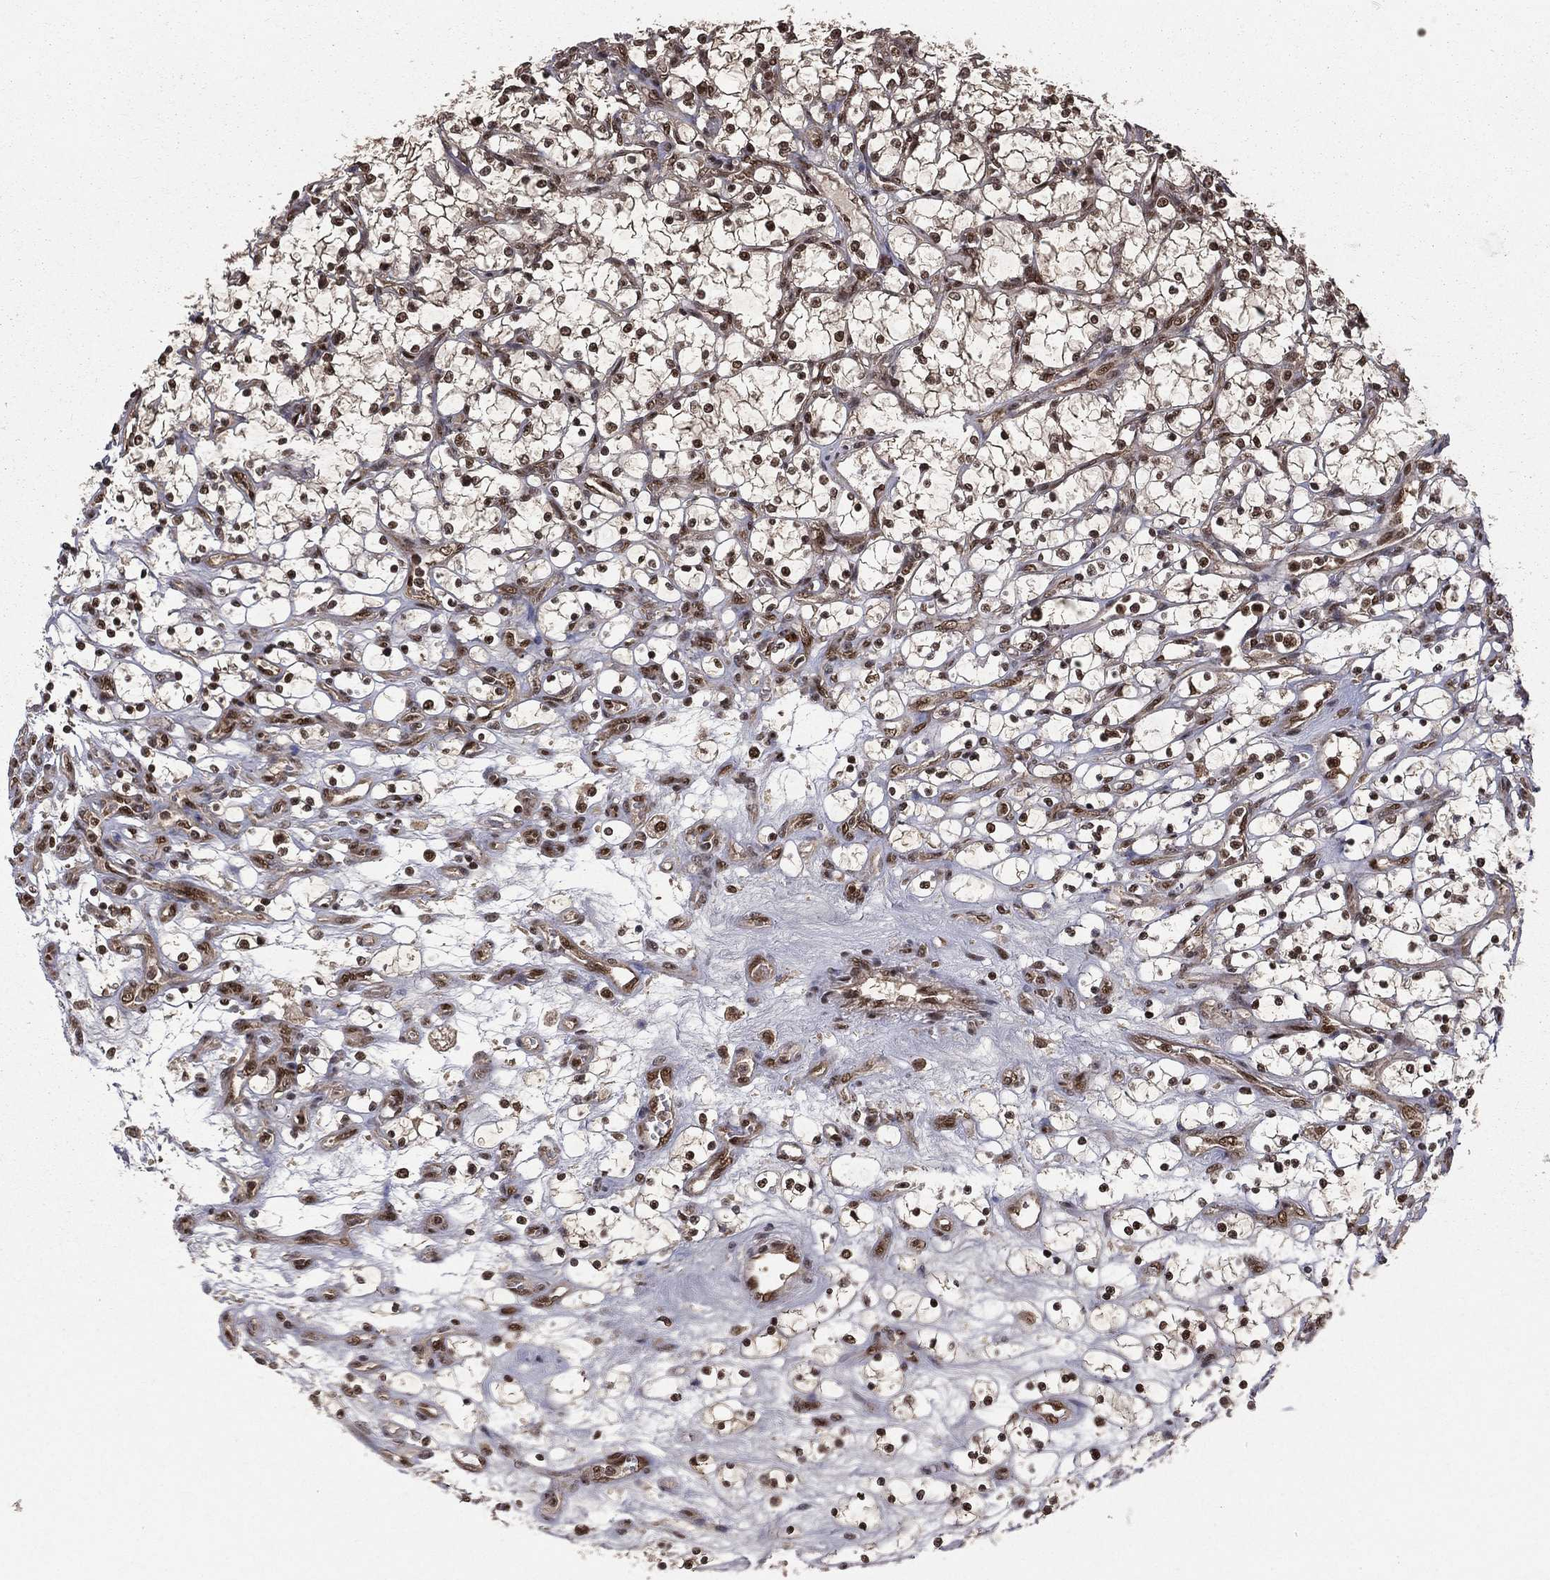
{"staining": {"intensity": "strong", "quantity": "25%-75%", "location": "nuclear"}, "tissue": "renal cancer", "cell_type": "Tumor cells", "image_type": "cancer", "snomed": [{"axis": "morphology", "description": "Adenocarcinoma, NOS"}, {"axis": "topography", "description": "Kidney"}], "caption": "About 25%-75% of tumor cells in adenocarcinoma (renal) show strong nuclear protein expression as visualized by brown immunohistochemical staining.", "gene": "JMJD6", "patient": {"sex": "female", "age": 69}}